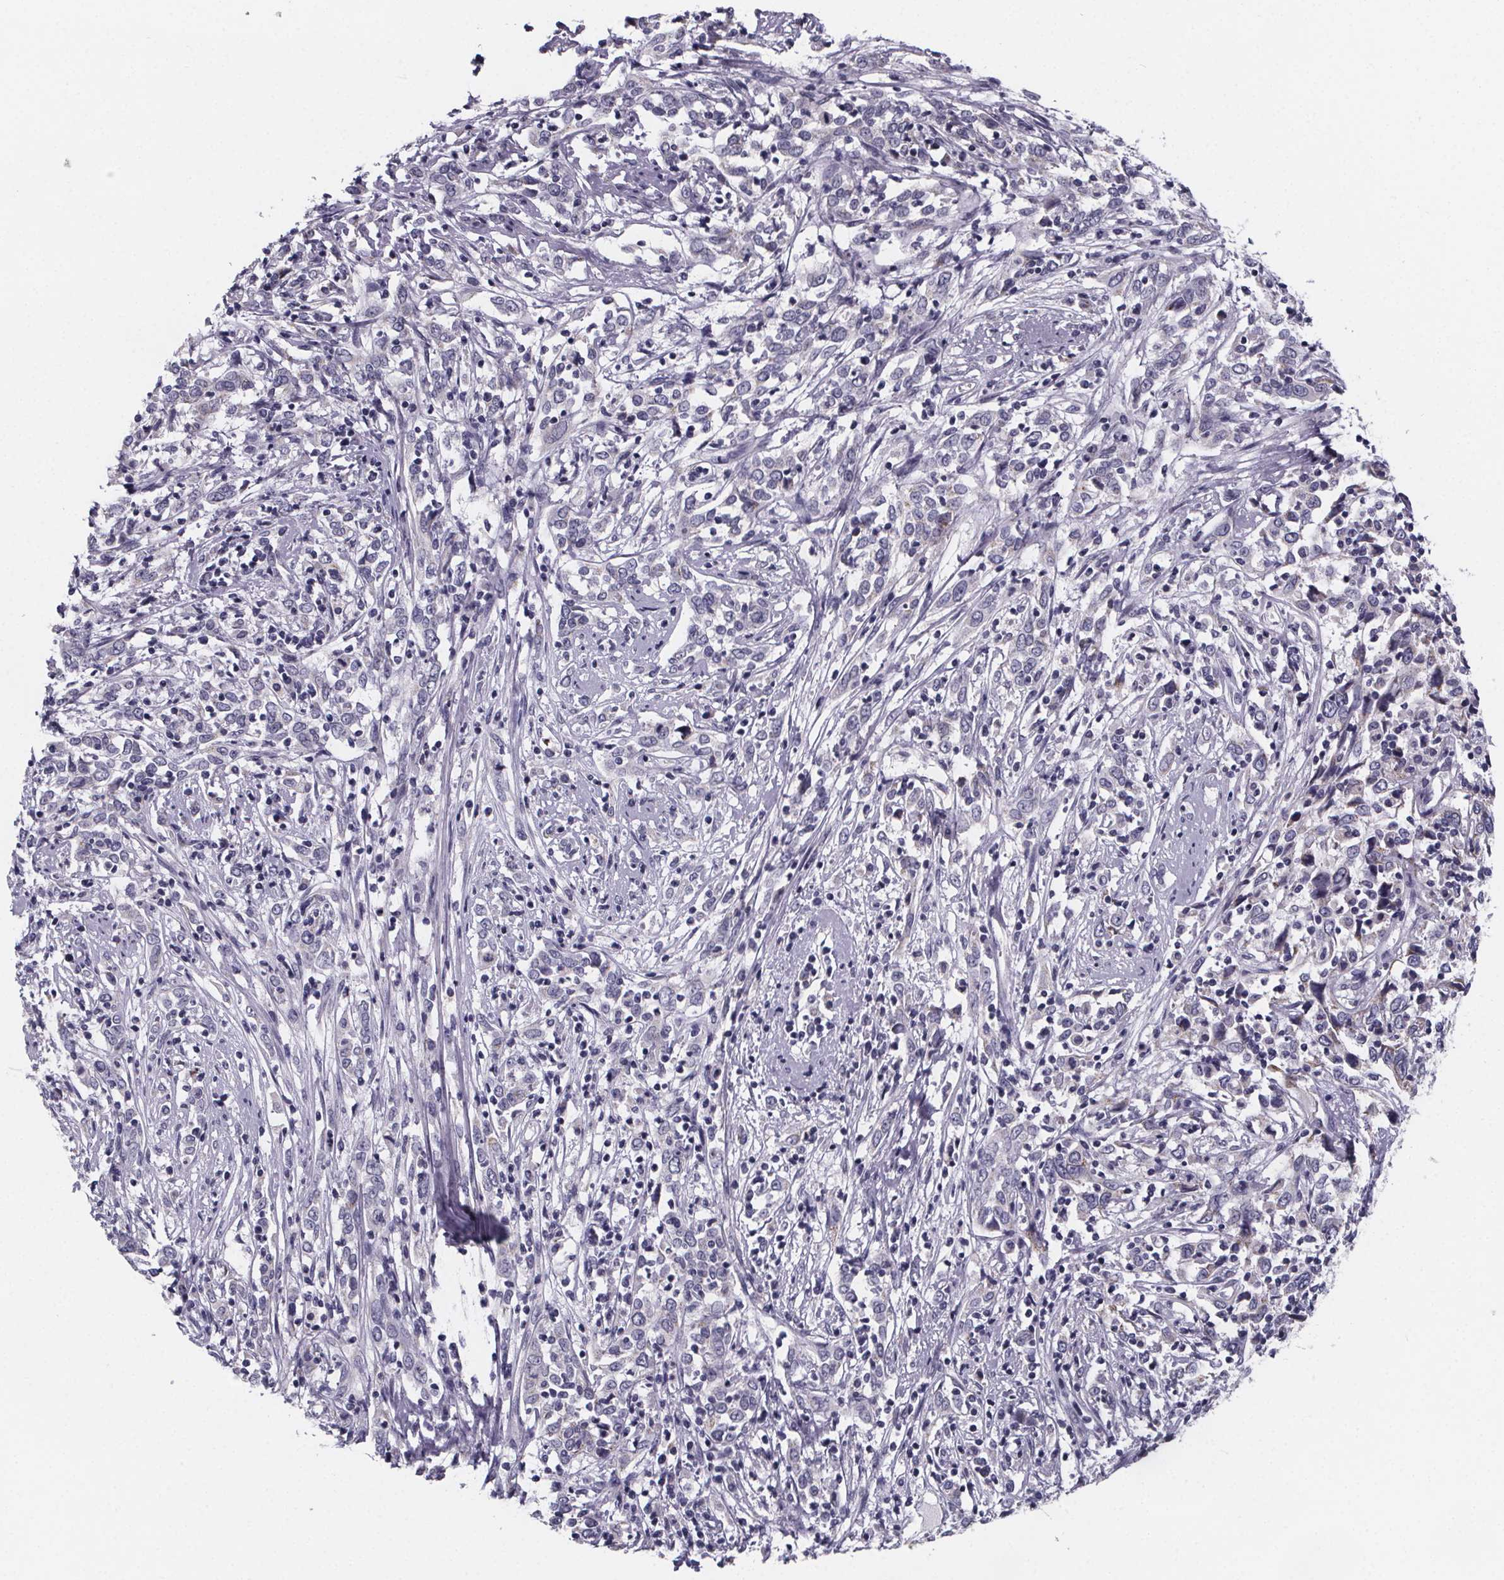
{"staining": {"intensity": "negative", "quantity": "none", "location": "none"}, "tissue": "cervical cancer", "cell_type": "Tumor cells", "image_type": "cancer", "snomed": [{"axis": "morphology", "description": "Adenocarcinoma, NOS"}, {"axis": "topography", "description": "Cervix"}], "caption": "The micrograph displays no staining of tumor cells in cervical cancer. (Brightfield microscopy of DAB immunohistochemistry at high magnification).", "gene": "PAH", "patient": {"sex": "female", "age": 40}}